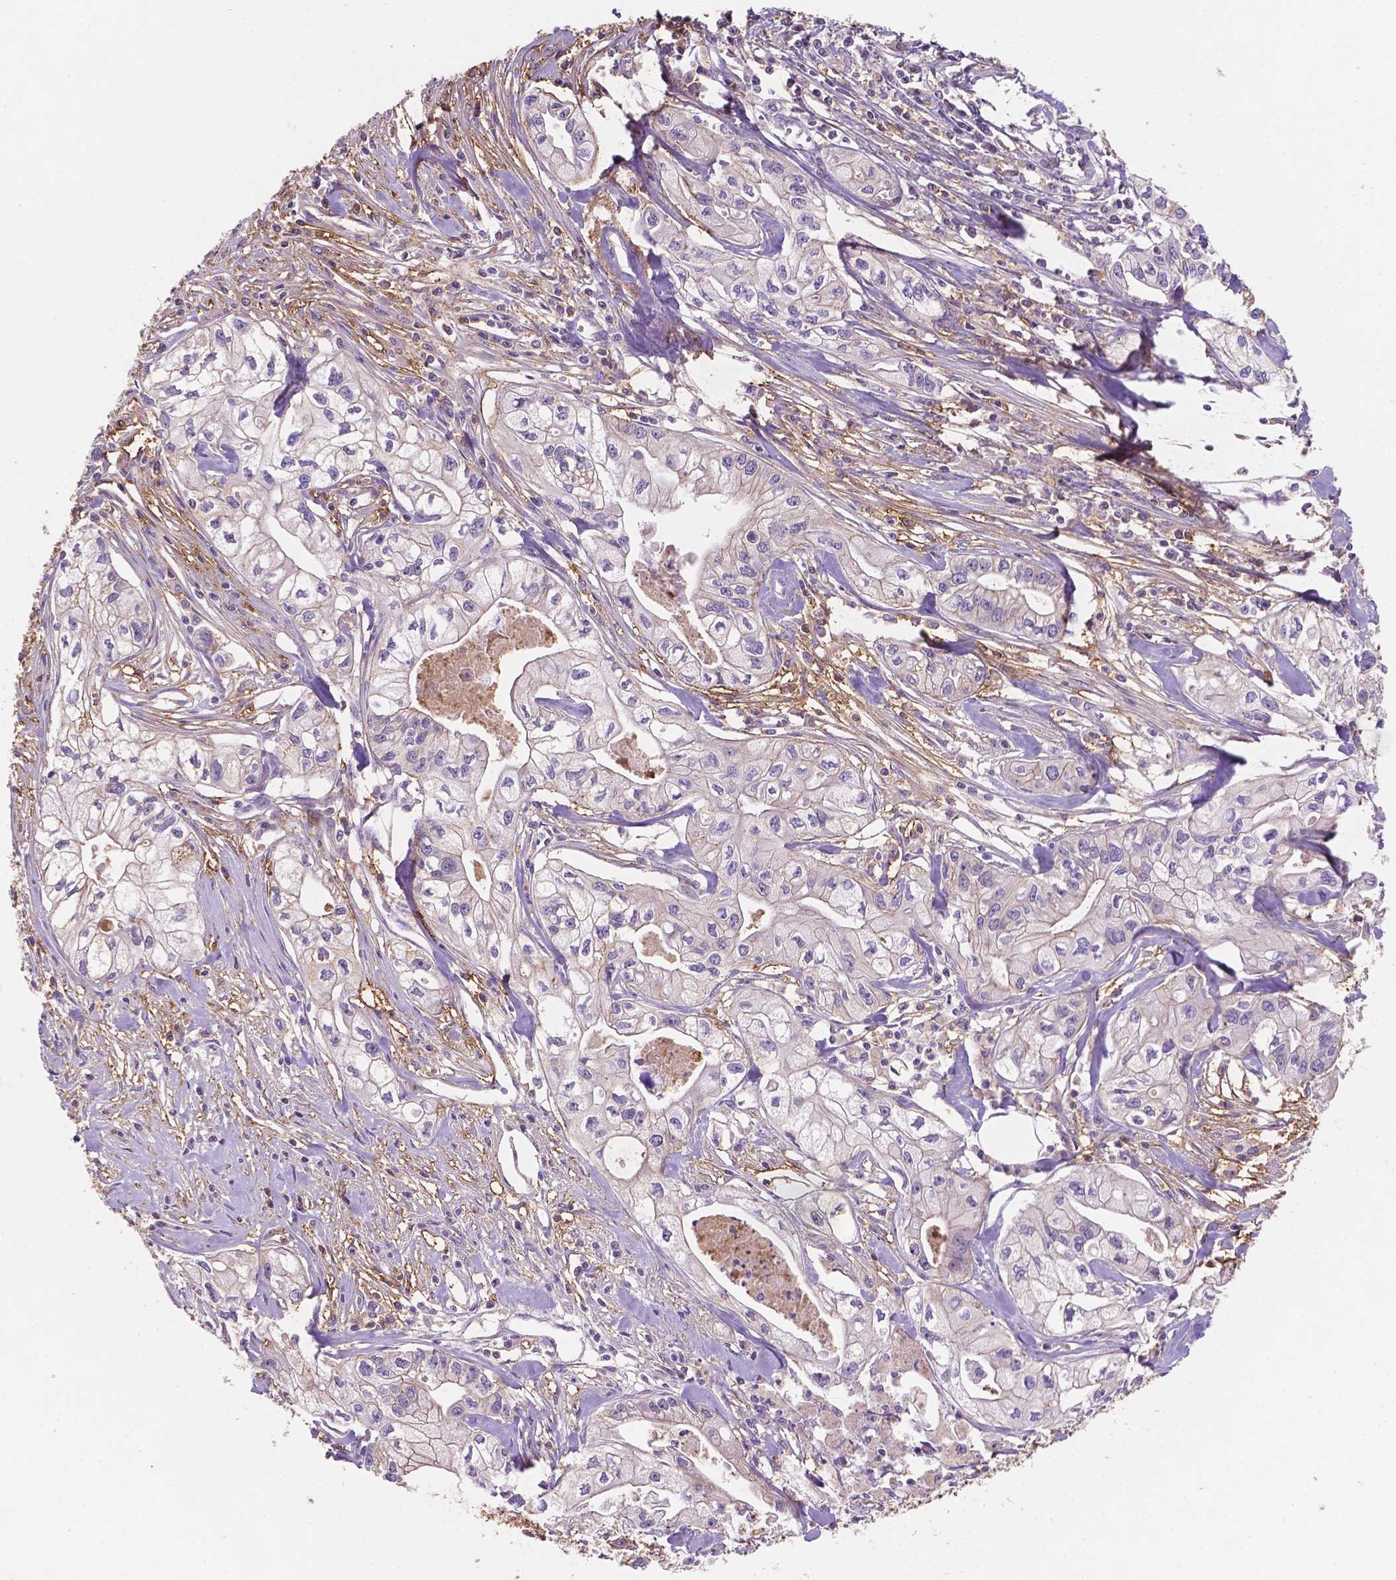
{"staining": {"intensity": "negative", "quantity": "none", "location": "none"}, "tissue": "pancreatic cancer", "cell_type": "Tumor cells", "image_type": "cancer", "snomed": [{"axis": "morphology", "description": "Adenocarcinoma, NOS"}, {"axis": "topography", "description": "Pancreas"}], "caption": "This is an immunohistochemistry histopathology image of human pancreatic adenocarcinoma. There is no expression in tumor cells.", "gene": "MKRN2OS", "patient": {"sex": "male", "age": 70}}